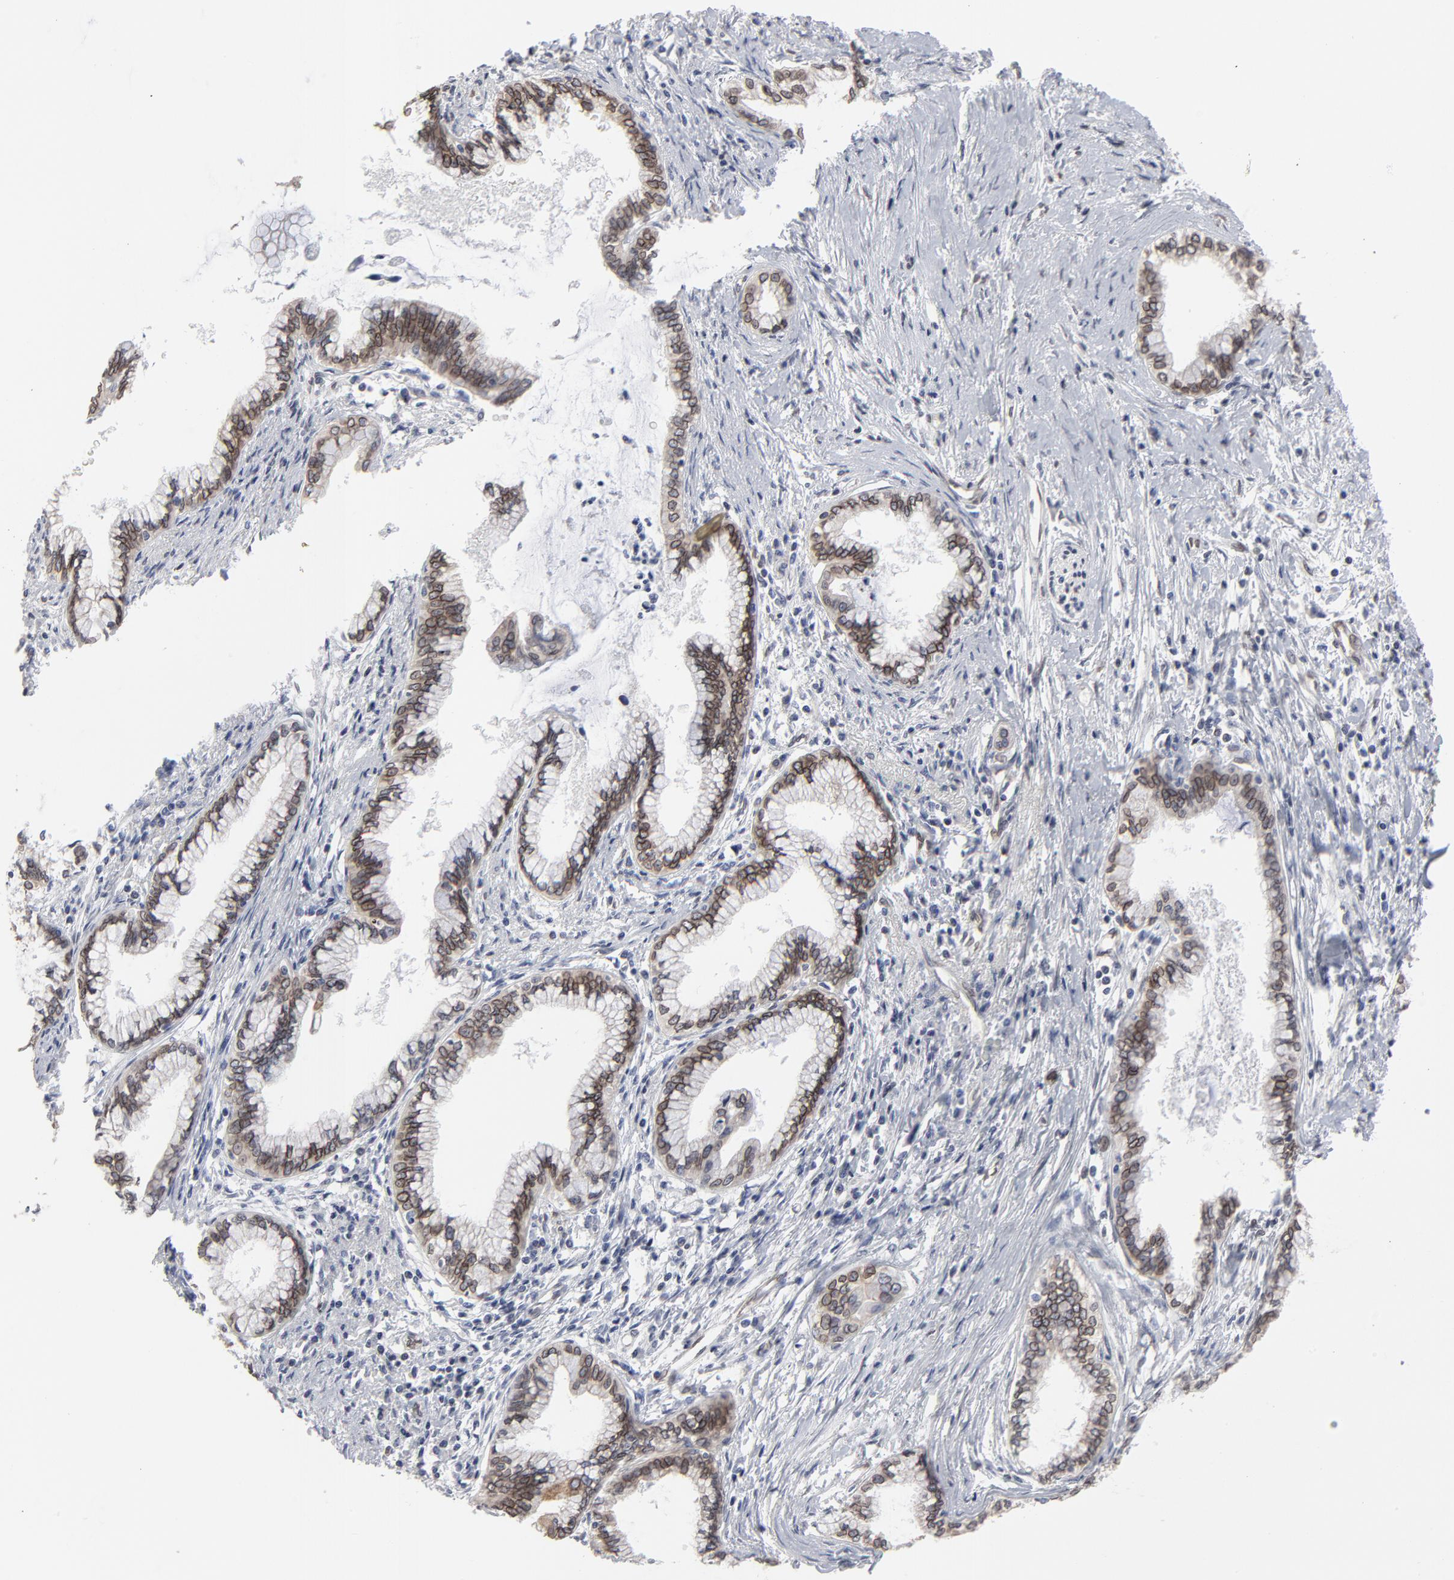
{"staining": {"intensity": "moderate", "quantity": ">75%", "location": "cytoplasmic/membranous,nuclear"}, "tissue": "pancreatic cancer", "cell_type": "Tumor cells", "image_type": "cancer", "snomed": [{"axis": "morphology", "description": "Adenocarcinoma, NOS"}, {"axis": "topography", "description": "Pancreas"}], "caption": "Tumor cells demonstrate moderate cytoplasmic/membranous and nuclear expression in about >75% of cells in pancreatic cancer (adenocarcinoma).", "gene": "SYNE2", "patient": {"sex": "female", "age": 64}}